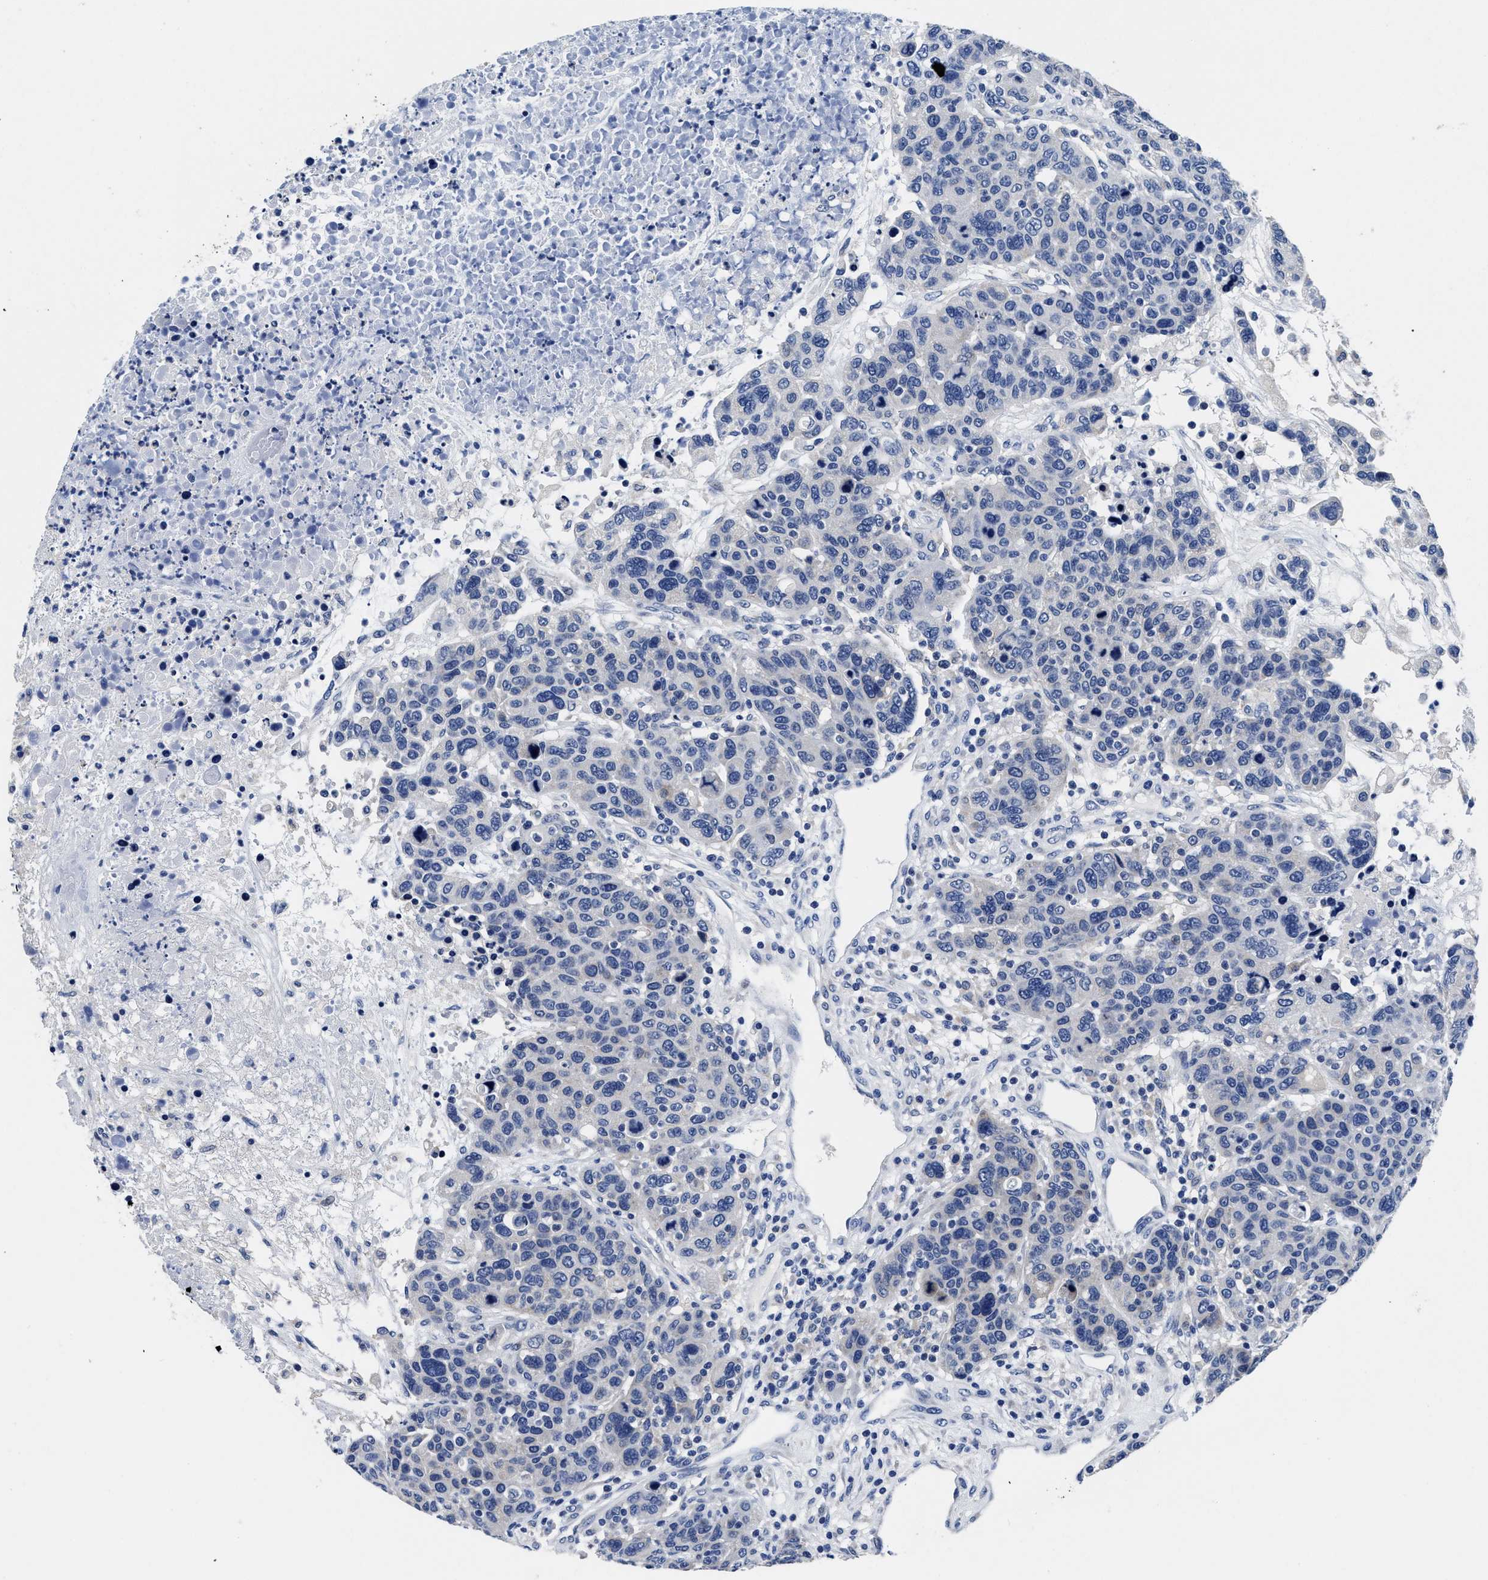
{"staining": {"intensity": "negative", "quantity": "none", "location": "none"}, "tissue": "breast cancer", "cell_type": "Tumor cells", "image_type": "cancer", "snomed": [{"axis": "morphology", "description": "Duct carcinoma"}, {"axis": "topography", "description": "Breast"}], "caption": "Breast cancer was stained to show a protein in brown. There is no significant expression in tumor cells.", "gene": "SLC35F1", "patient": {"sex": "female", "age": 37}}